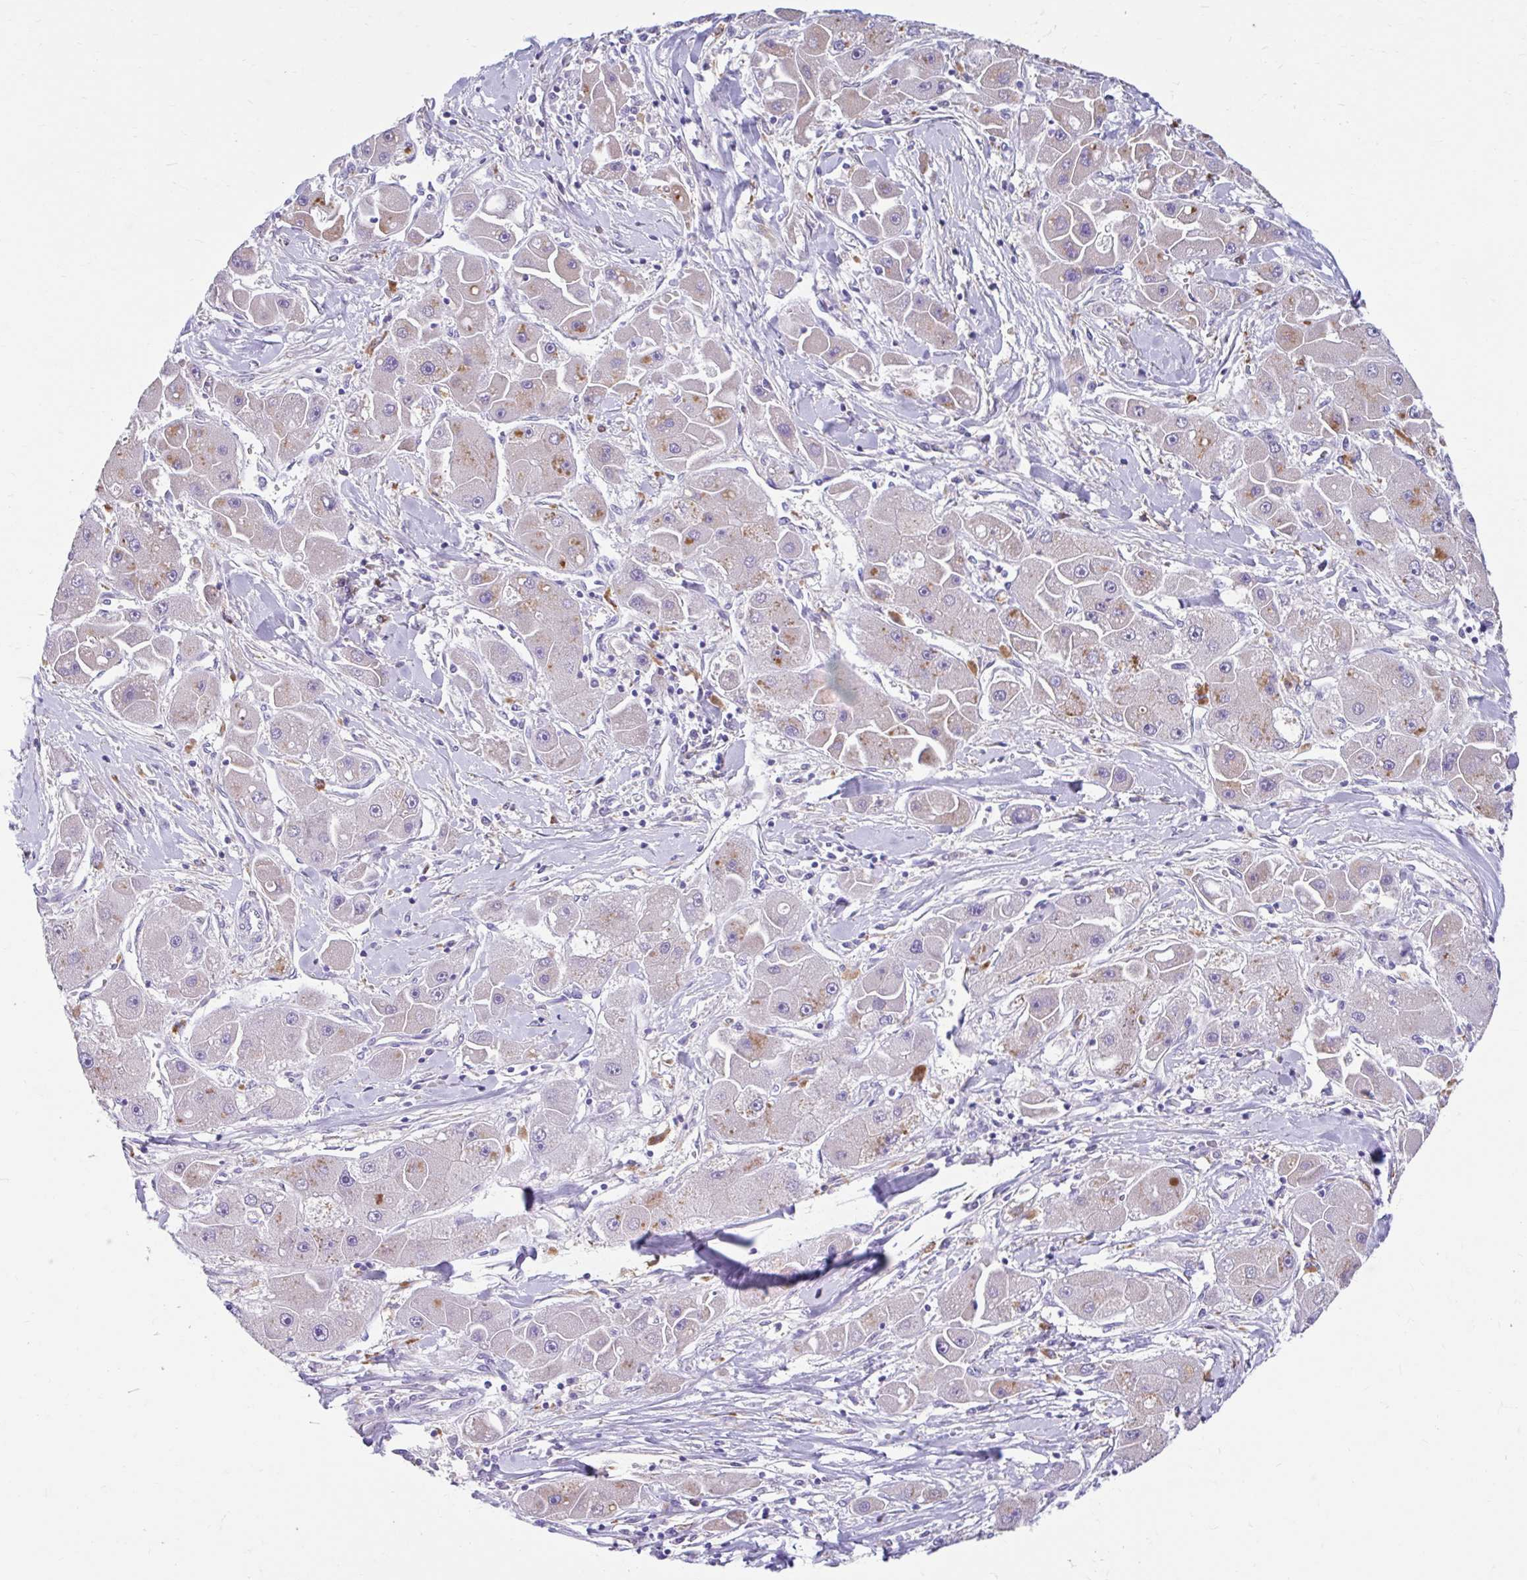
{"staining": {"intensity": "moderate", "quantity": "25%-75%", "location": "cytoplasmic/membranous"}, "tissue": "liver cancer", "cell_type": "Tumor cells", "image_type": "cancer", "snomed": [{"axis": "morphology", "description": "Carcinoma, Hepatocellular, NOS"}, {"axis": "topography", "description": "Liver"}], "caption": "The histopathology image displays immunohistochemical staining of liver cancer (hepatocellular carcinoma). There is moderate cytoplasmic/membranous staining is seen in about 25%-75% of tumor cells. The protein of interest is stained brown, and the nuclei are stained in blue (DAB (3,3'-diaminobenzidine) IHC with brightfield microscopy, high magnification).", "gene": "ZNF33A", "patient": {"sex": "male", "age": 24}}